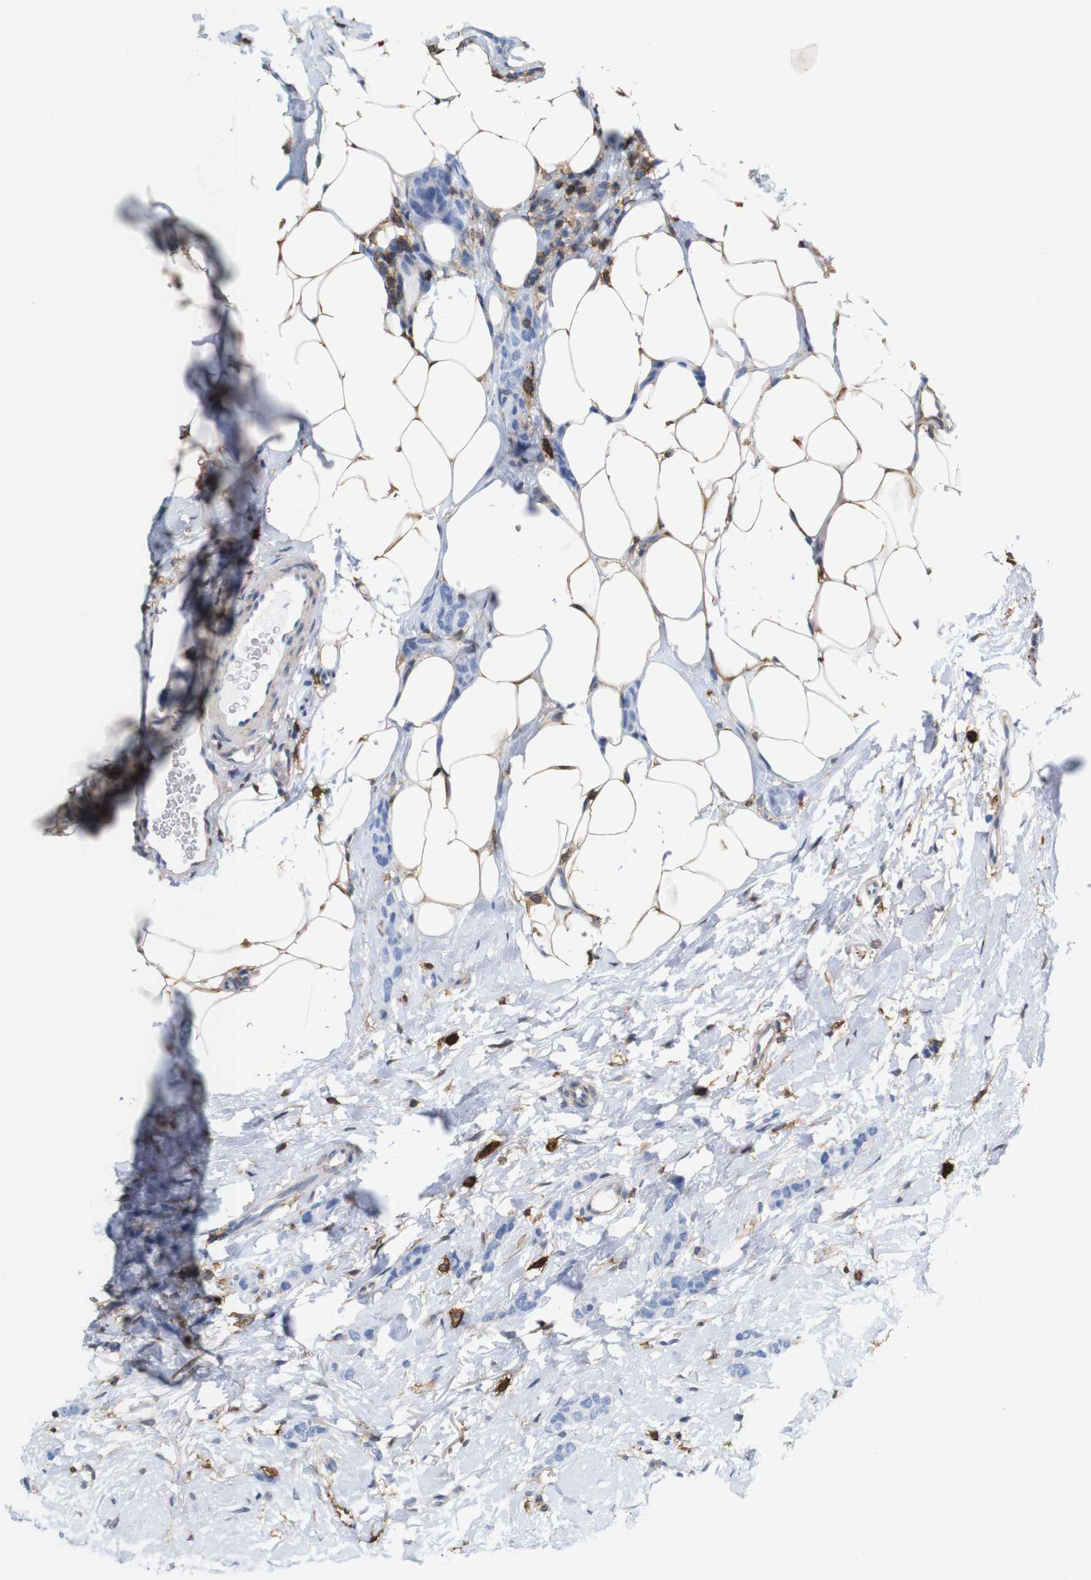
{"staining": {"intensity": "negative", "quantity": "none", "location": "none"}, "tissue": "breast cancer", "cell_type": "Tumor cells", "image_type": "cancer", "snomed": [{"axis": "morphology", "description": "Lobular carcinoma"}, {"axis": "topography", "description": "Skin"}, {"axis": "topography", "description": "Breast"}], "caption": "Immunohistochemical staining of human breast cancer demonstrates no significant positivity in tumor cells.", "gene": "ANXA1", "patient": {"sex": "female", "age": 46}}